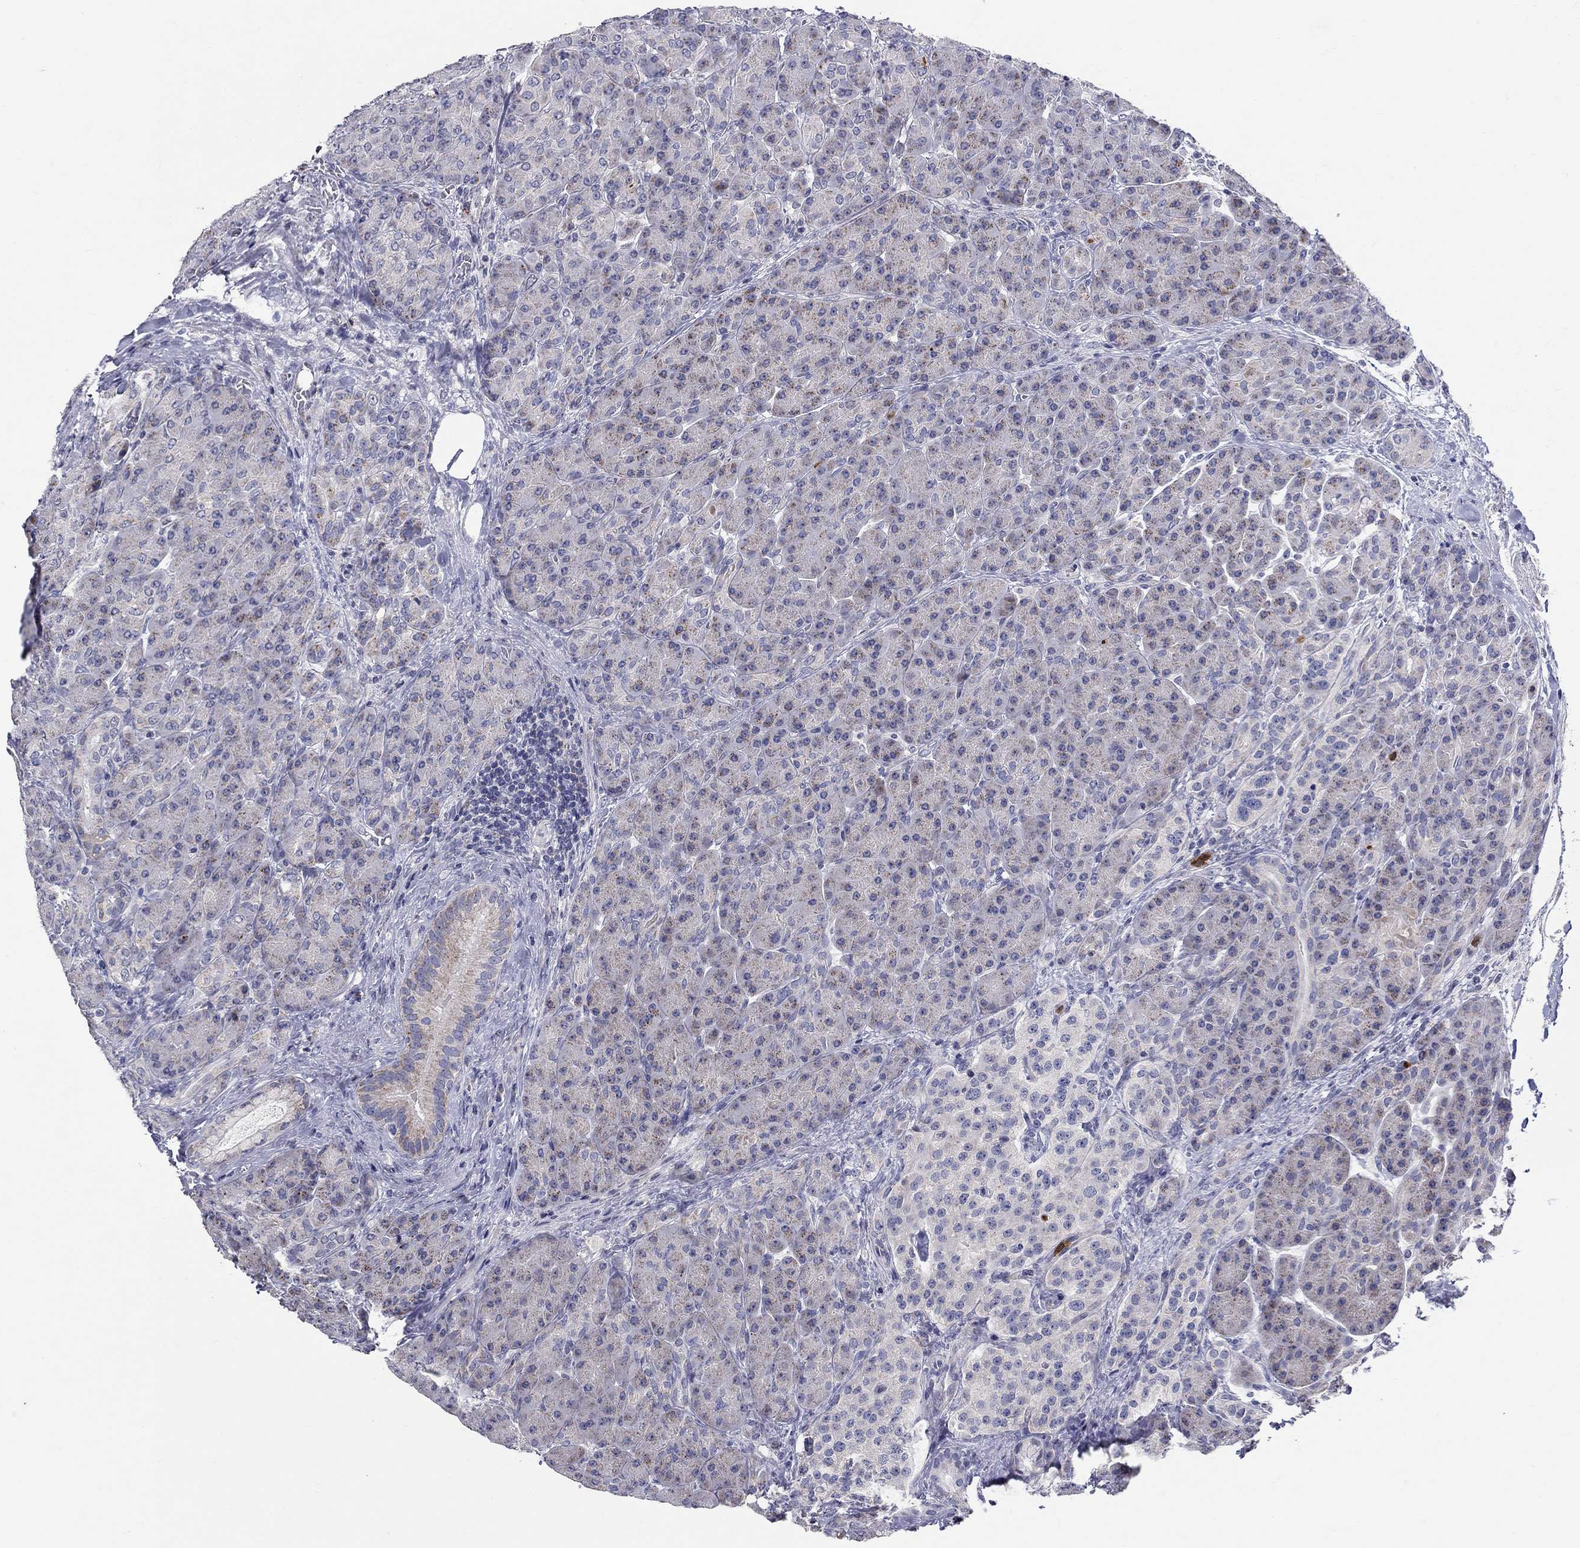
{"staining": {"intensity": "weak", "quantity": "<25%", "location": "cytoplasmic/membranous"}, "tissue": "pancreas", "cell_type": "Exocrine glandular cells", "image_type": "normal", "snomed": [{"axis": "morphology", "description": "Normal tissue, NOS"}, {"axis": "topography", "description": "Pancreas"}], "caption": "Protein analysis of benign pancreas reveals no significant expression in exocrine glandular cells.", "gene": "HMX2", "patient": {"sex": "male", "age": 70}}